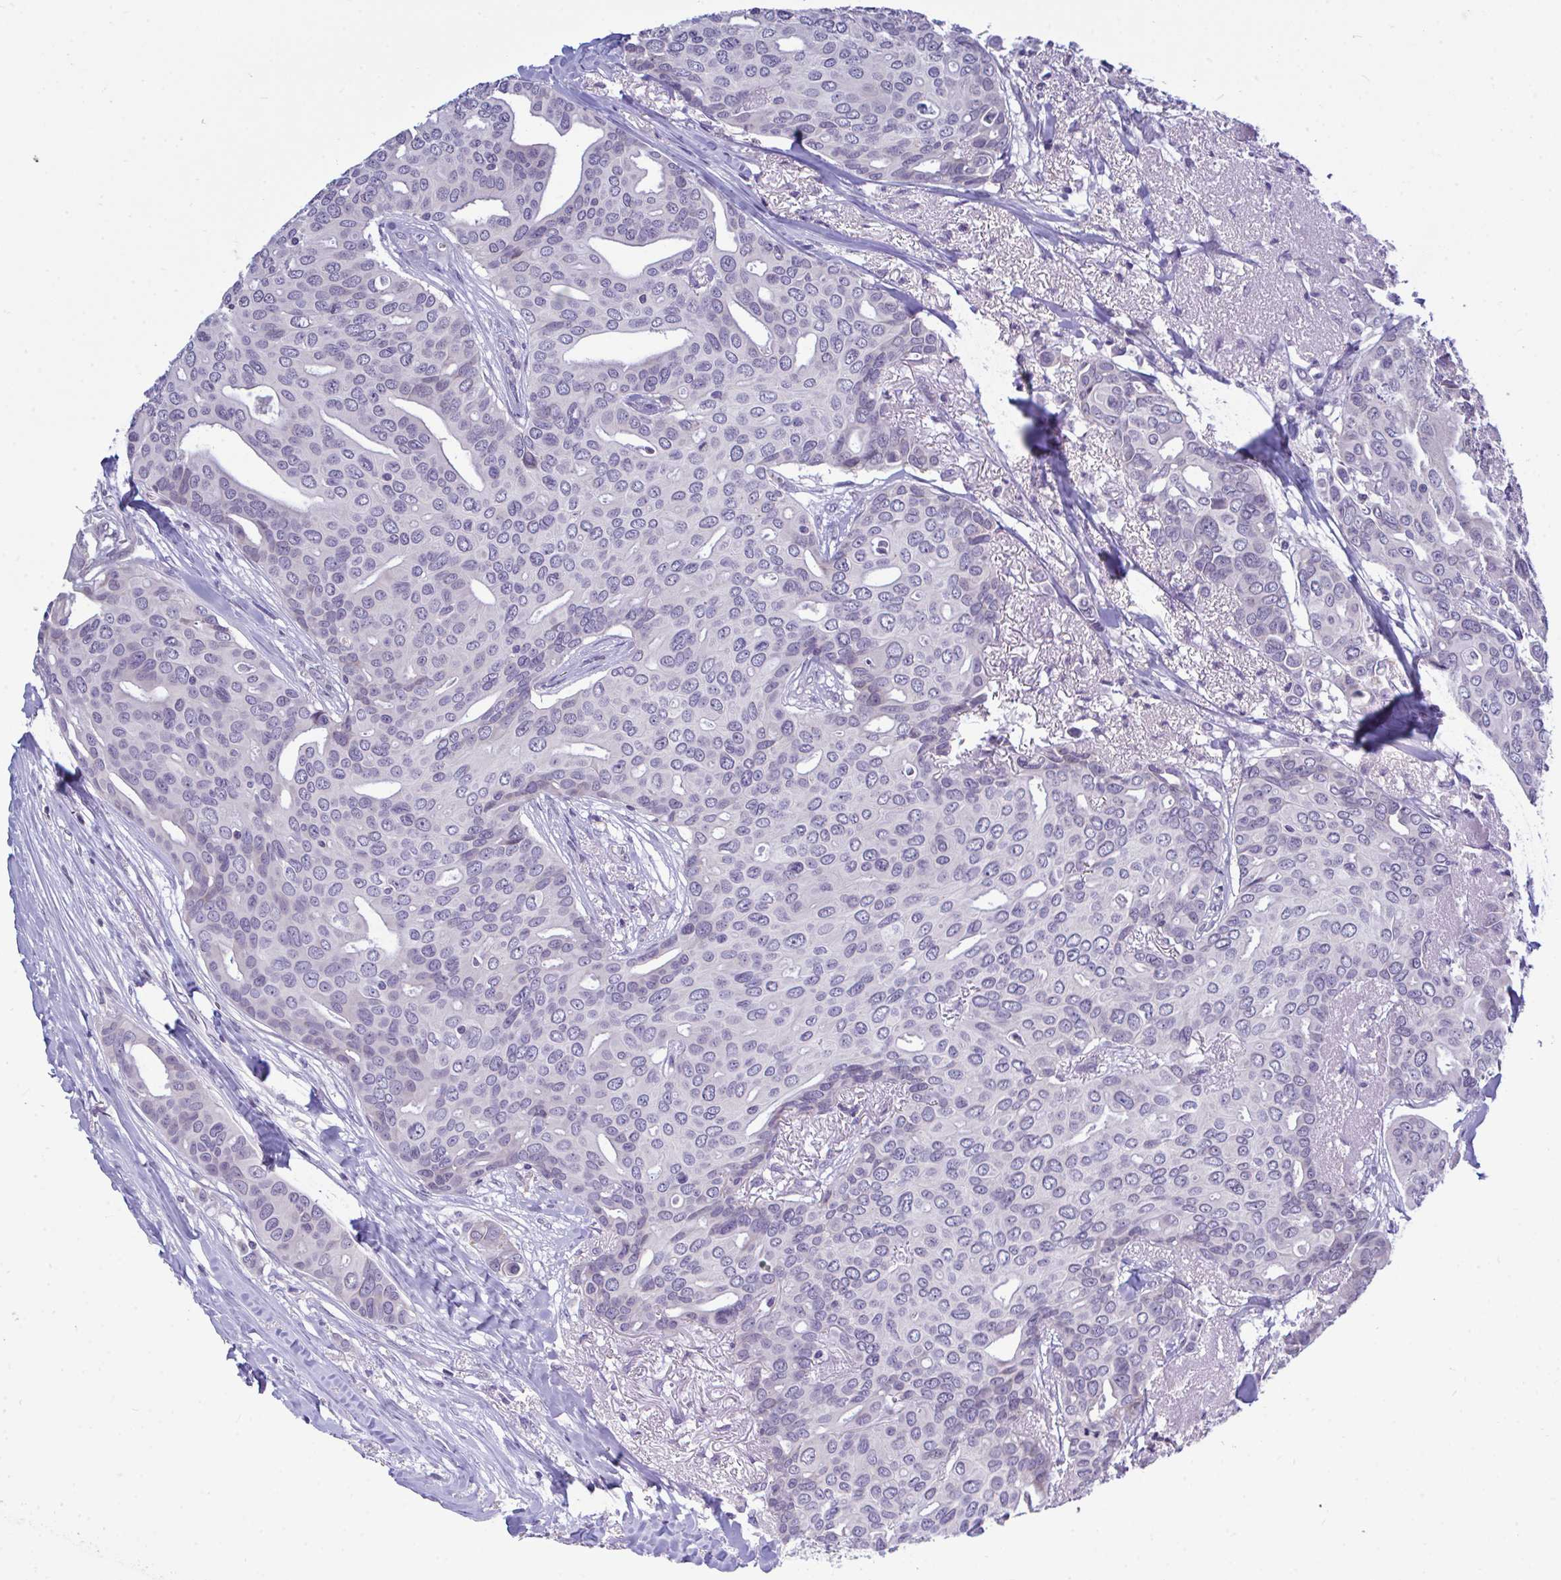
{"staining": {"intensity": "negative", "quantity": "none", "location": "none"}, "tissue": "breast cancer", "cell_type": "Tumor cells", "image_type": "cancer", "snomed": [{"axis": "morphology", "description": "Duct carcinoma"}, {"axis": "topography", "description": "Breast"}], "caption": "A micrograph of human intraductal carcinoma (breast) is negative for staining in tumor cells.", "gene": "PIGK", "patient": {"sex": "female", "age": 54}}